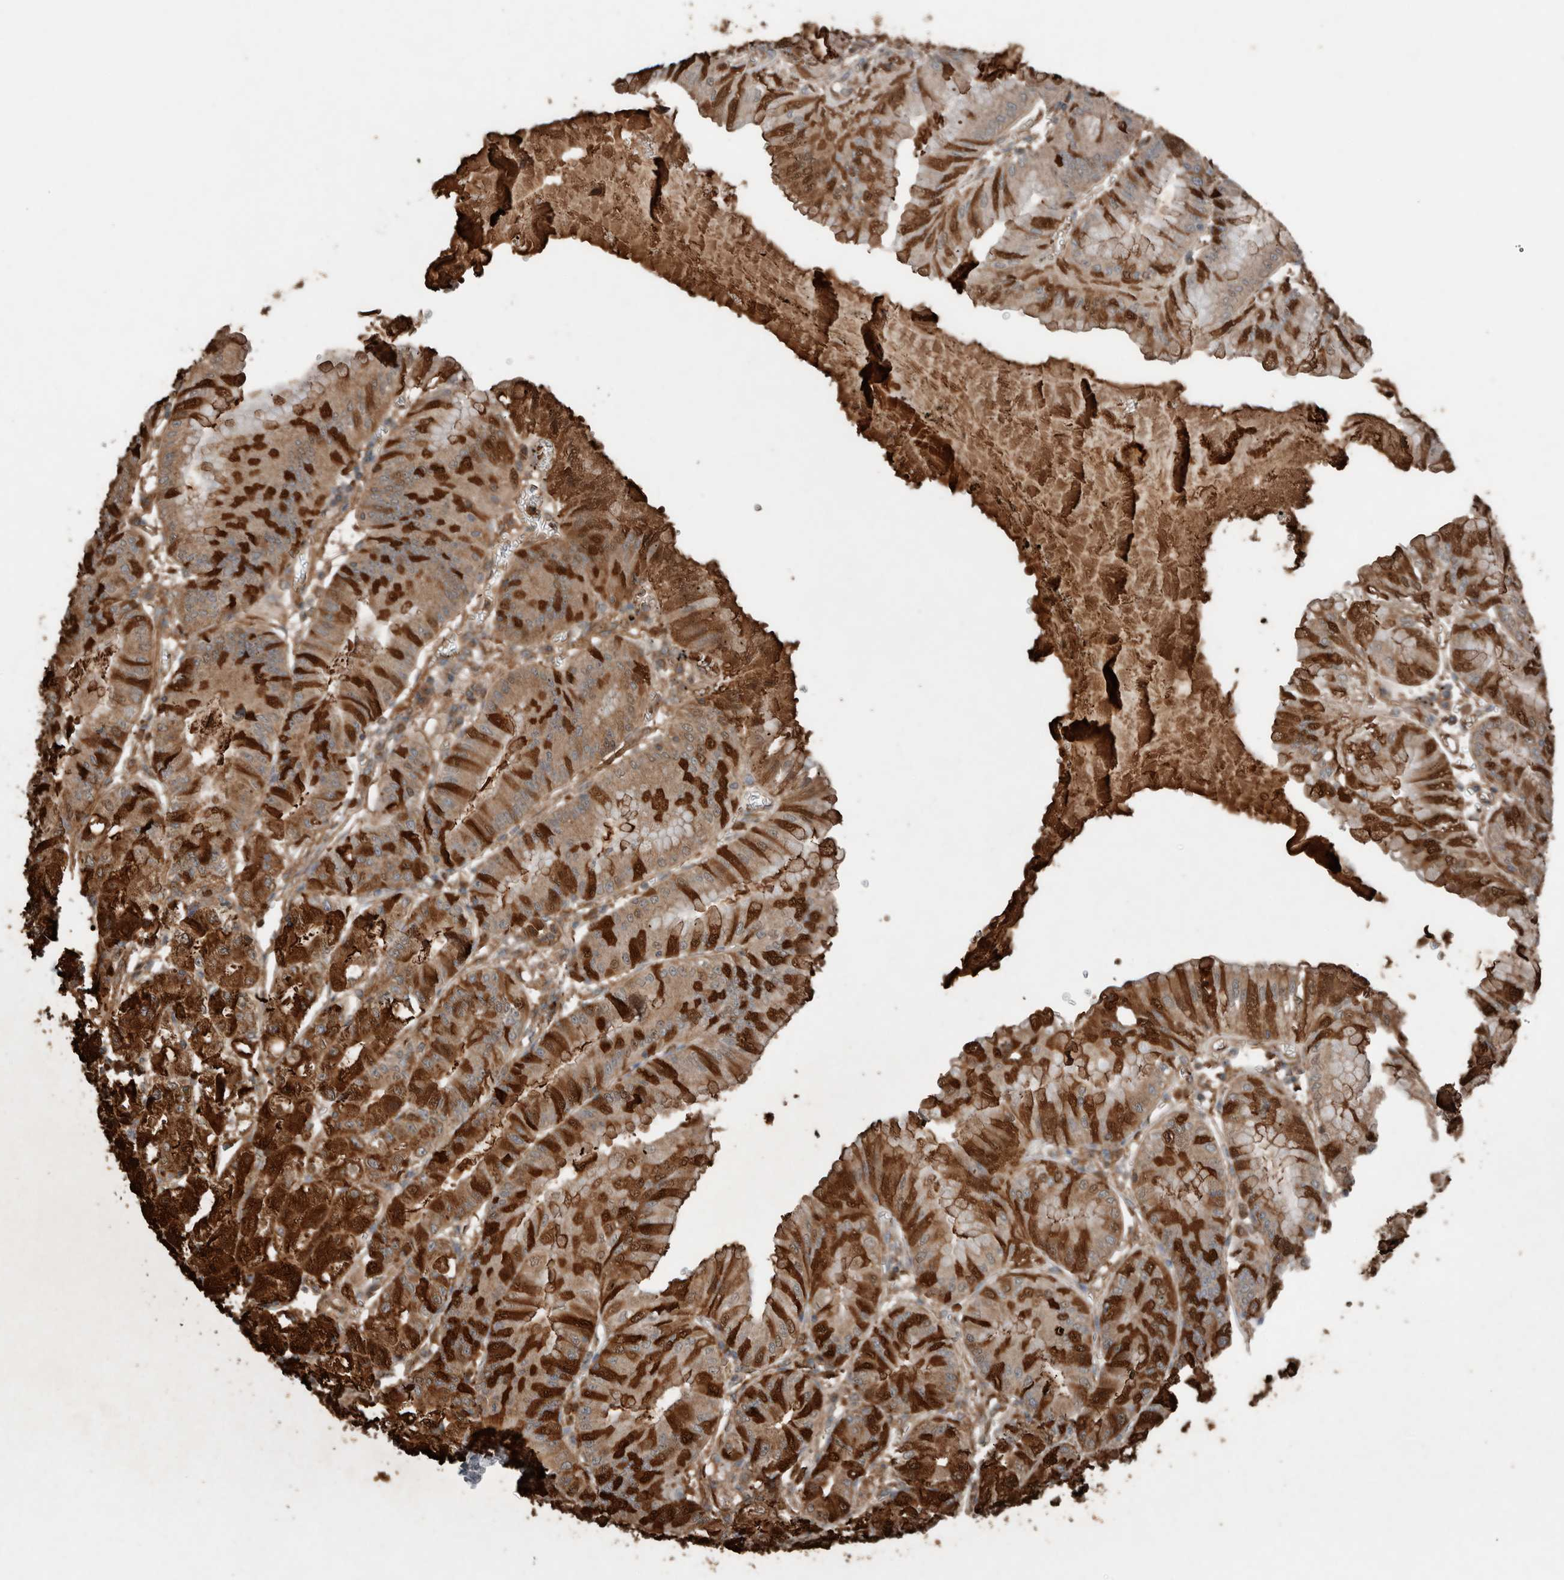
{"staining": {"intensity": "strong", "quantity": "25%-75%", "location": "cytoplasmic/membranous"}, "tissue": "stomach", "cell_type": "Glandular cells", "image_type": "normal", "snomed": [{"axis": "morphology", "description": "Normal tissue, NOS"}, {"axis": "topography", "description": "Stomach, lower"}], "caption": "Immunohistochemical staining of benign stomach displays high levels of strong cytoplasmic/membranous expression in about 25%-75% of glandular cells. Using DAB (3,3'-diaminobenzidine) (brown) and hematoxylin (blue) stains, captured at high magnification using brightfield microscopy.", "gene": "KLK14", "patient": {"sex": "male", "age": 71}}